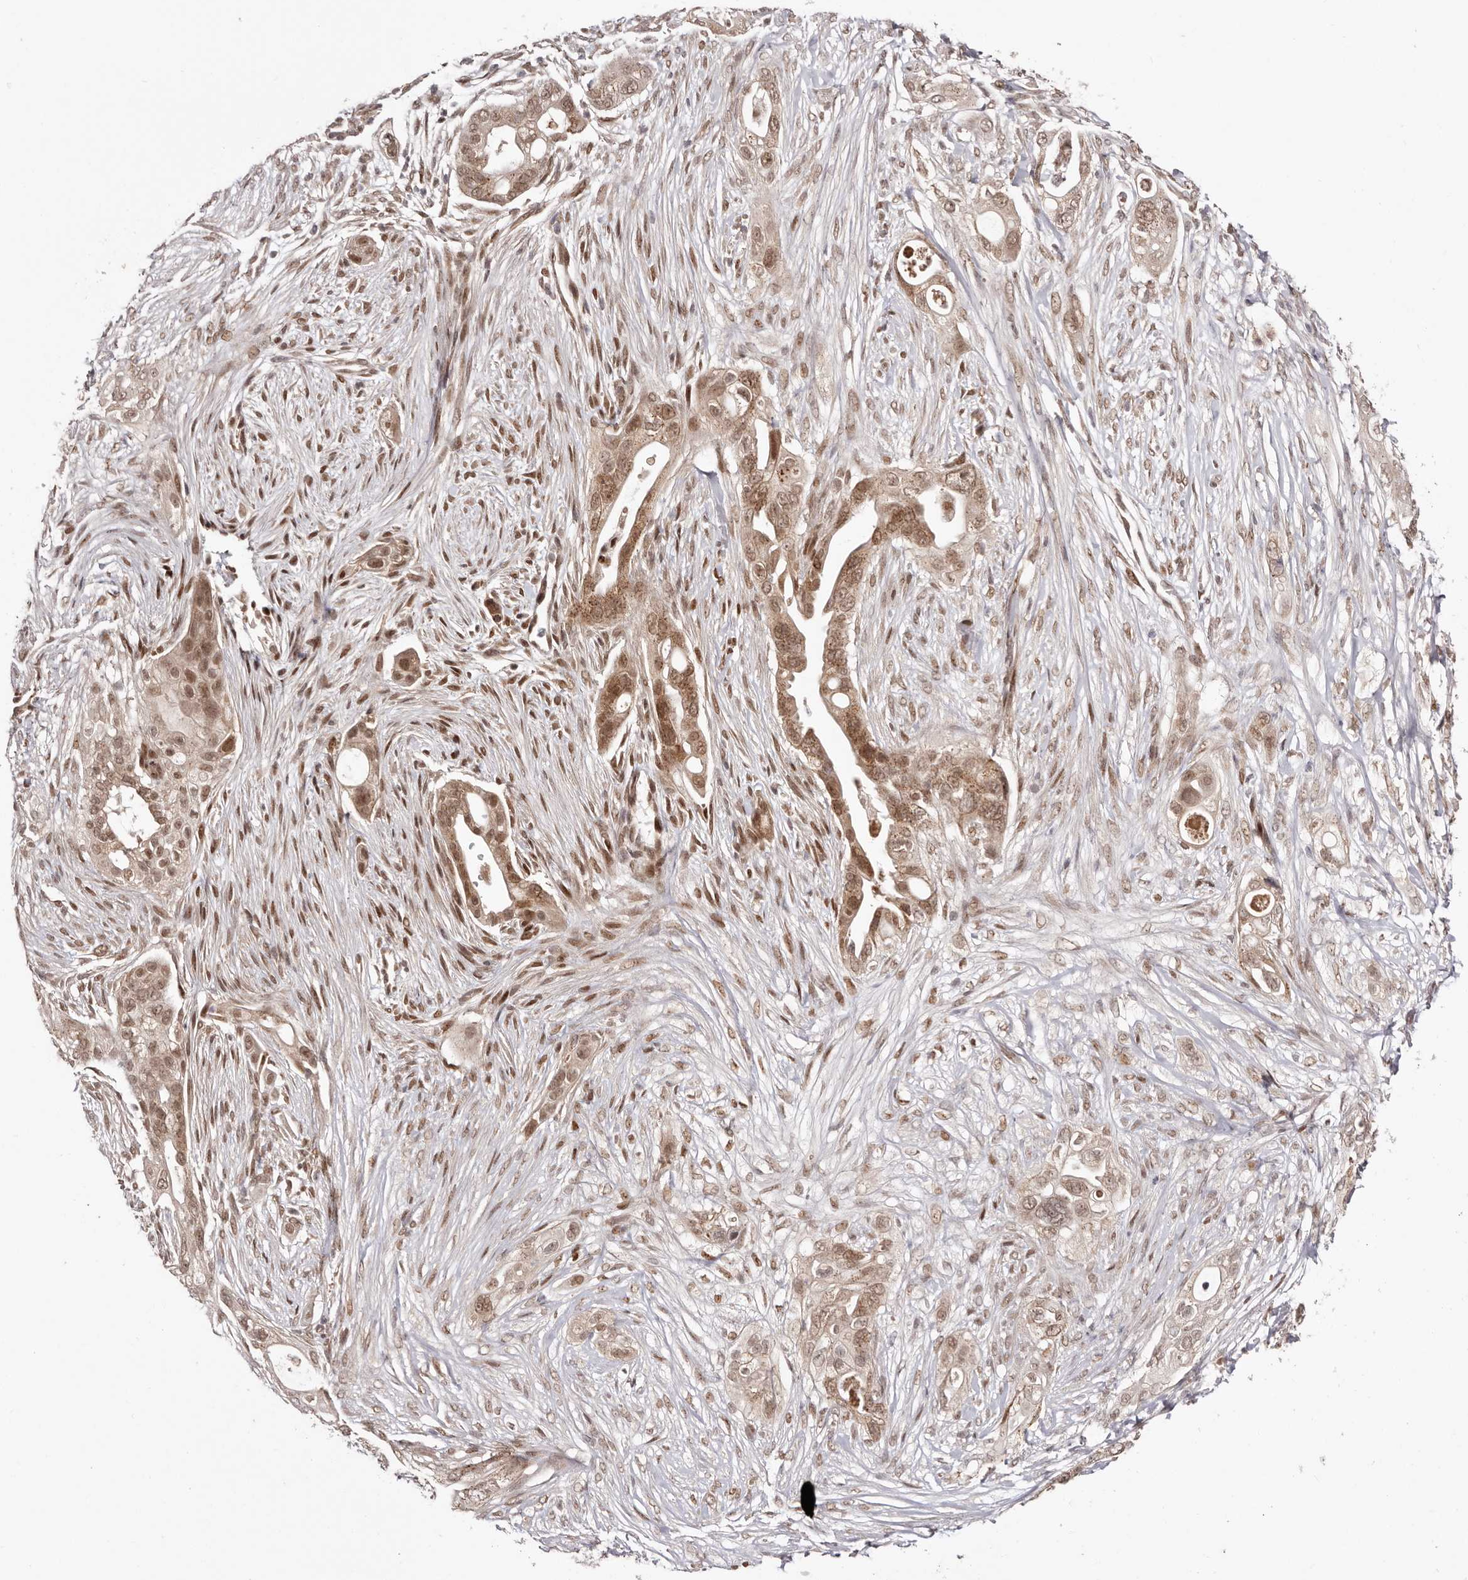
{"staining": {"intensity": "moderate", "quantity": ">75%", "location": "cytoplasmic/membranous,nuclear"}, "tissue": "pancreatic cancer", "cell_type": "Tumor cells", "image_type": "cancer", "snomed": [{"axis": "morphology", "description": "Adenocarcinoma, NOS"}, {"axis": "topography", "description": "Pancreas"}], "caption": "Immunohistochemical staining of human pancreatic adenocarcinoma displays medium levels of moderate cytoplasmic/membranous and nuclear protein staining in approximately >75% of tumor cells. (IHC, brightfield microscopy, high magnification).", "gene": "EGR3", "patient": {"sex": "male", "age": 53}}